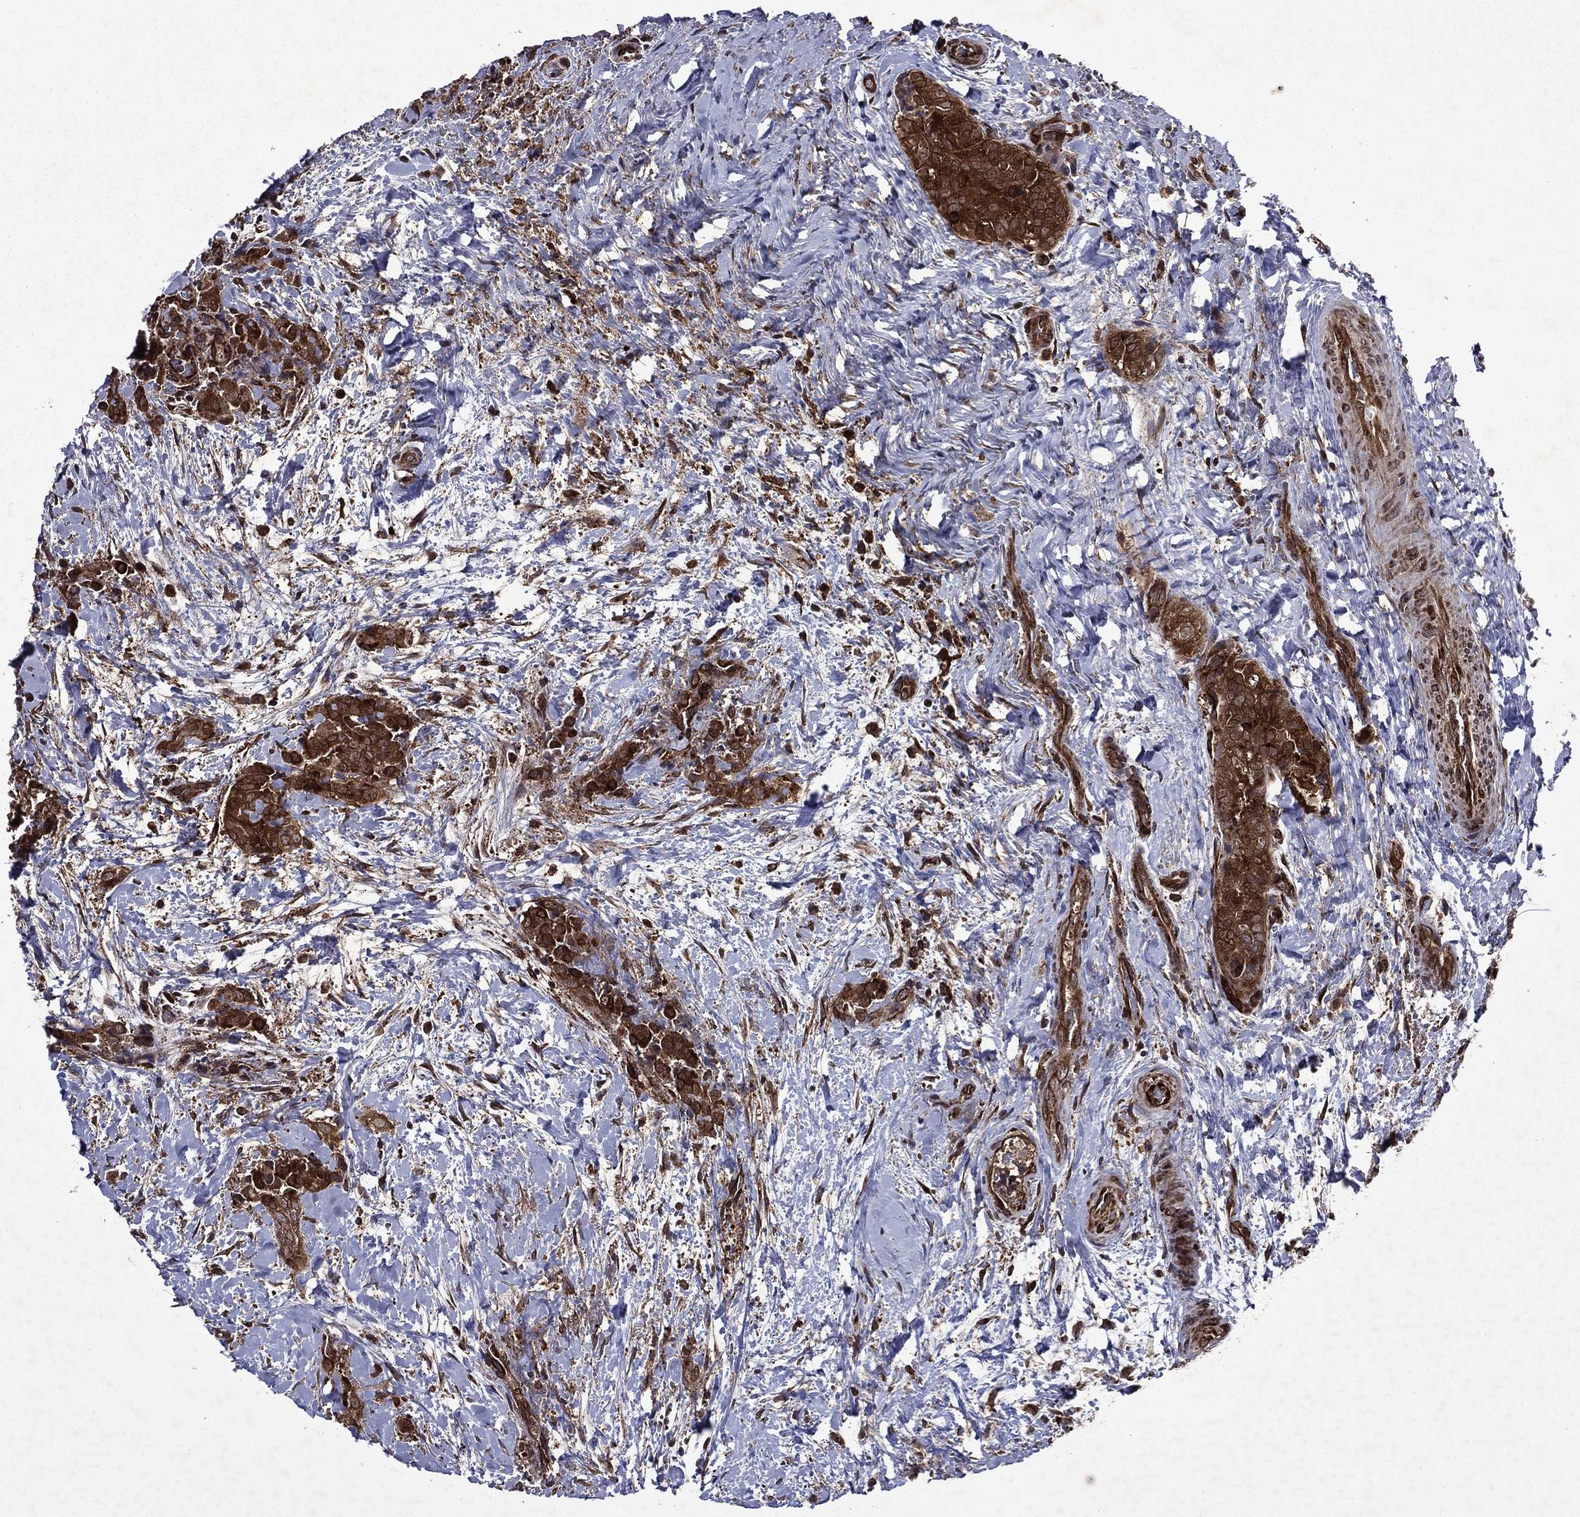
{"staining": {"intensity": "strong", "quantity": ">75%", "location": "cytoplasmic/membranous"}, "tissue": "thyroid cancer", "cell_type": "Tumor cells", "image_type": "cancer", "snomed": [{"axis": "morphology", "description": "Papillary adenocarcinoma, NOS"}, {"axis": "topography", "description": "Thyroid gland"}], "caption": "DAB (3,3'-diaminobenzidine) immunohistochemical staining of thyroid cancer (papillary adenocarcinoma) shows strong cytoplasmic/membranous protein positivity in about >75% of tumor cells.", "gene": "EIF2B4", "patient": {"sex": "male", "age": 61}}